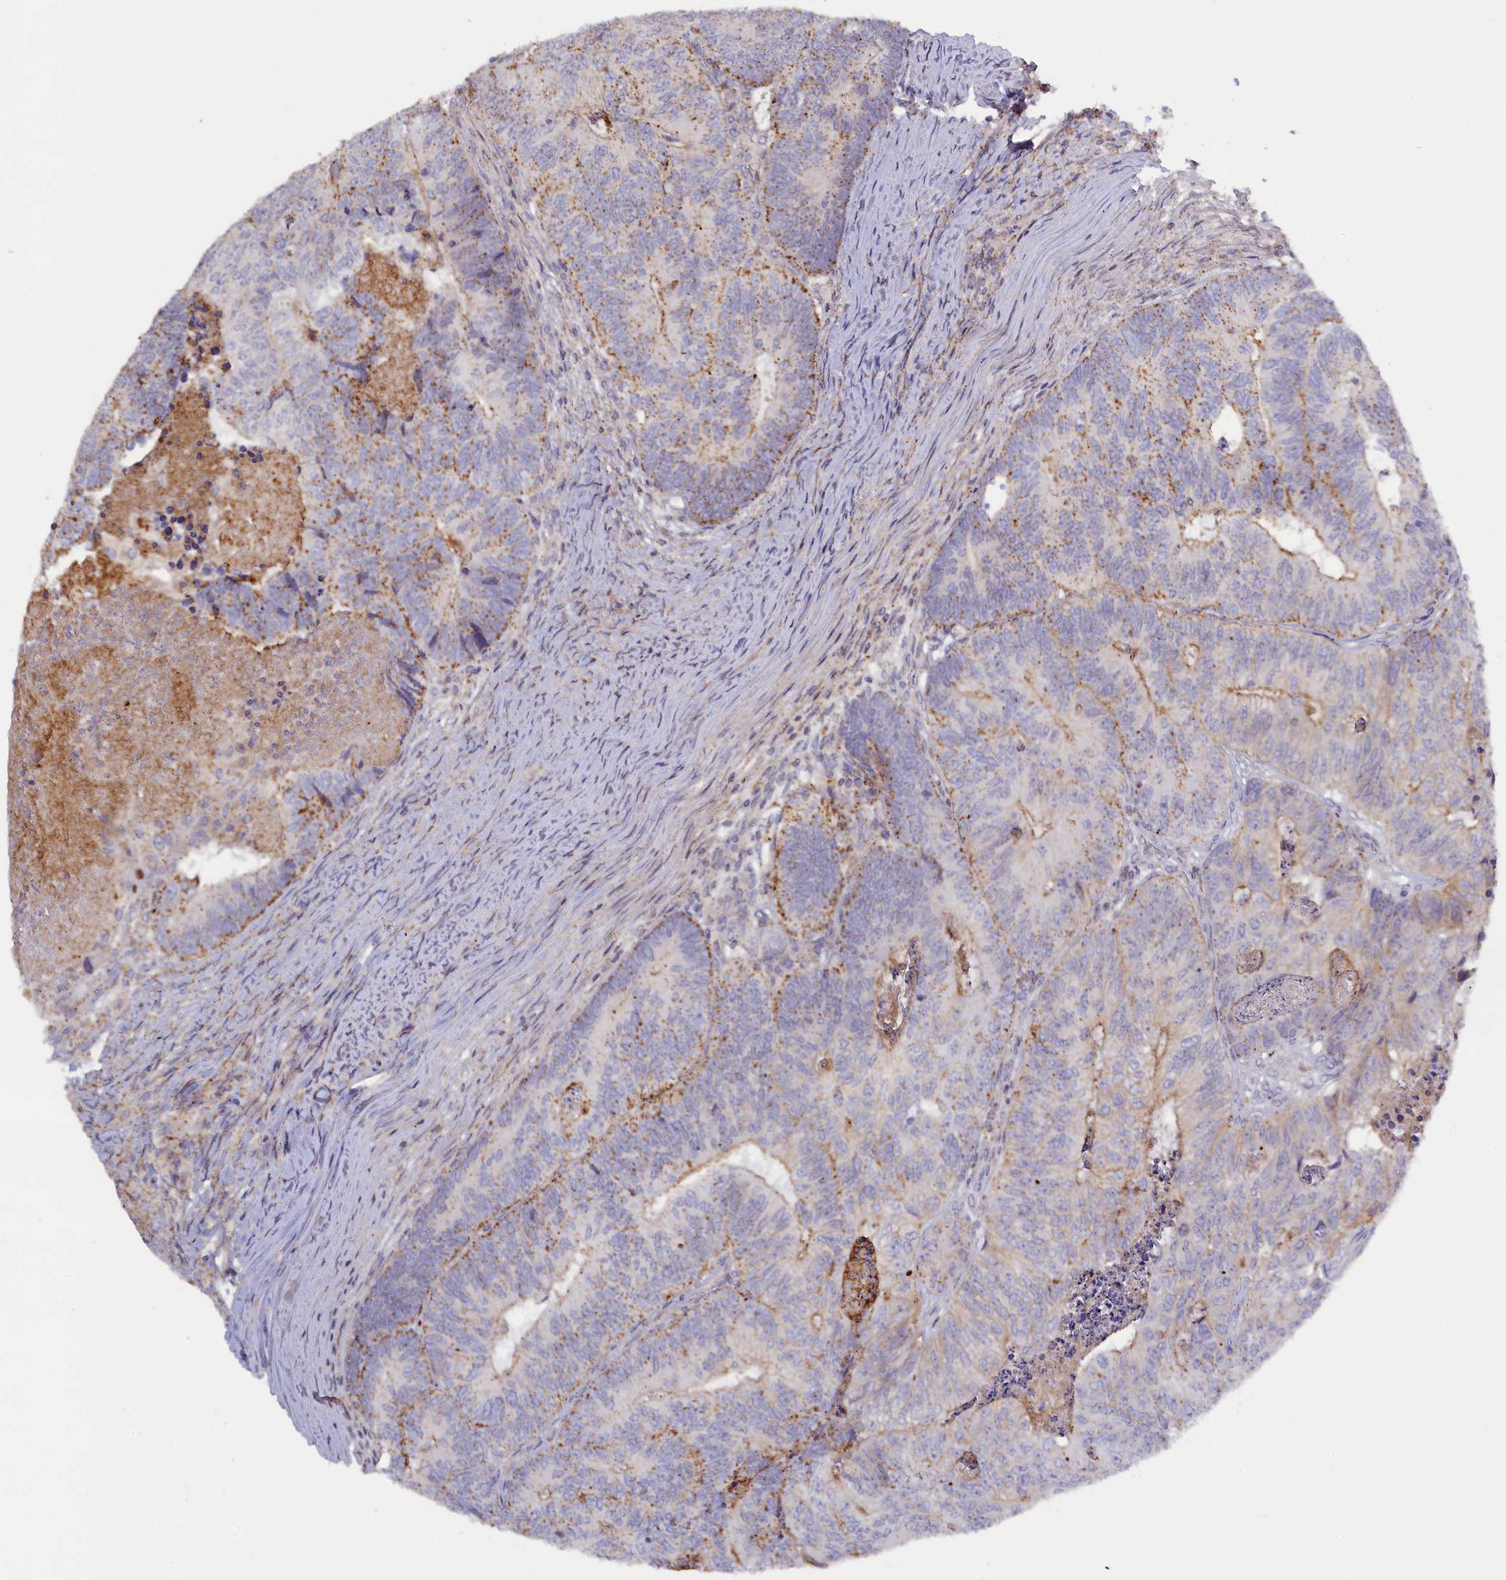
{"staining": {"intensity": "moderate", "quantity": "<25%", "location": "cytoplasmic/membranous"}, "tissue": "colorectal cancer", "cell_type": "Tumor cells", "image_type": "cancer", "snomed": [{"axis": "morphology", "description": "Adenocarcinoma, NOS"}, {"axis": "topography", "description": "Colon"}], "caption": "Adenocarcinoma (colorectal) was stained to show a protein in brown. There is low levels of moderate cytoplasmic/membranous positivity in approximately <25% of tumor cells.", "gene": "HYKK", "patient": {"sex": "female", "age": 67}}